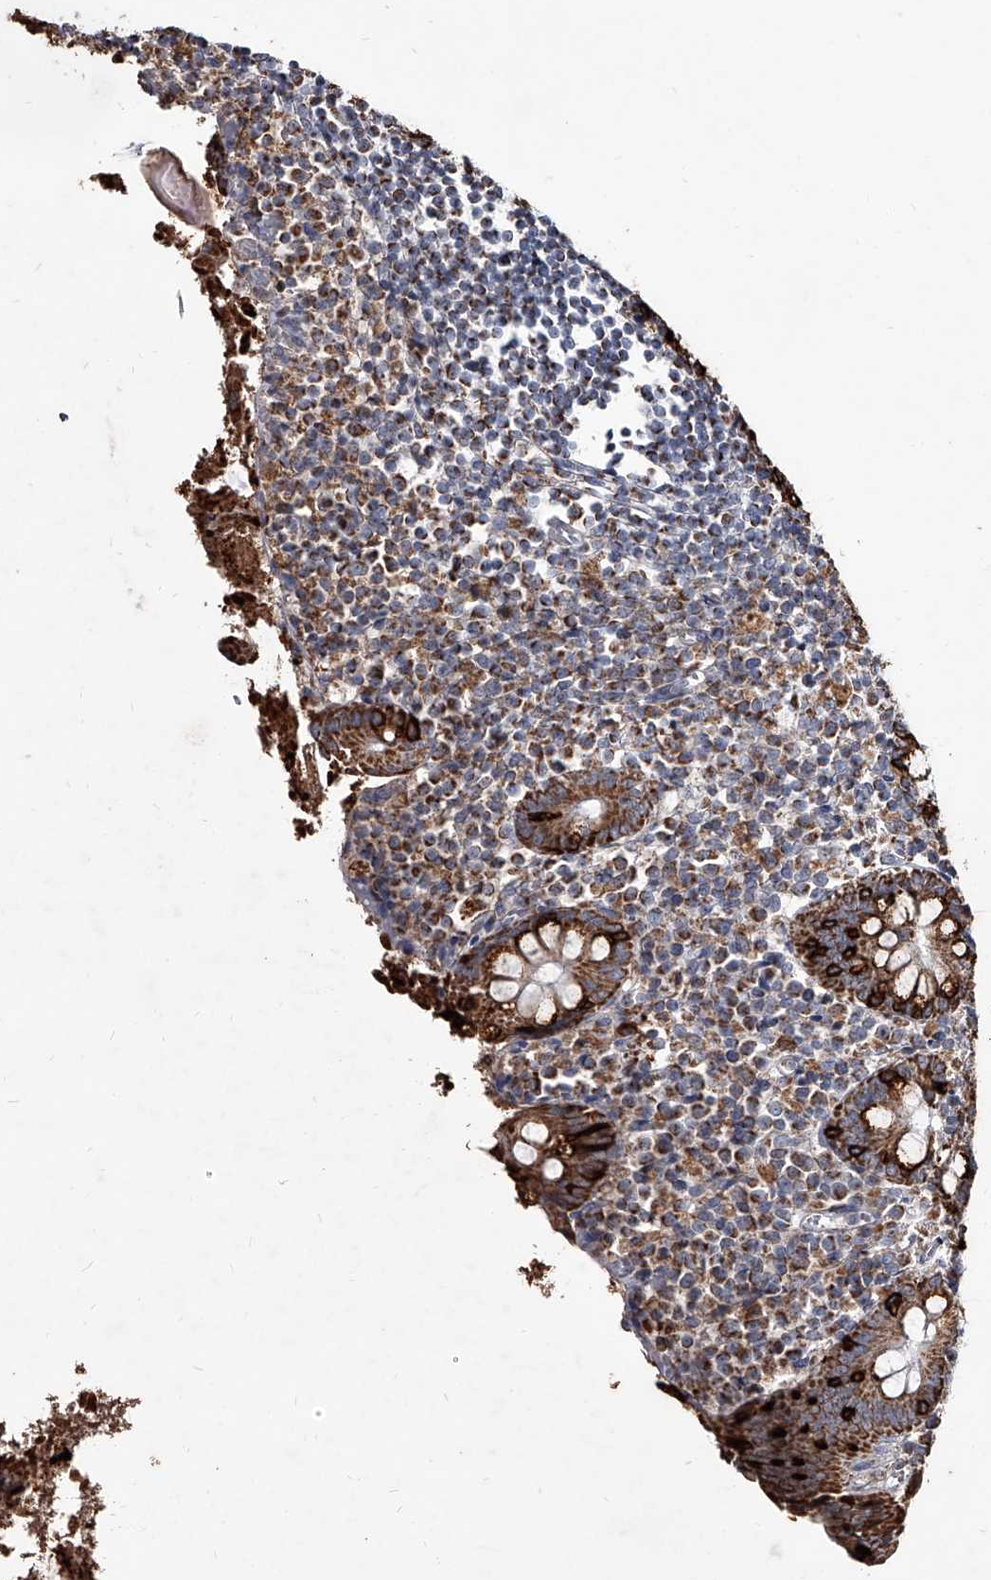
{"staining": {"intensity": "strong", "quantity": ">75%", "location": "cytoplasmic/membranous"}, "tissue": "appendix", "cell_type": "Glandular cells", "image_type": "normal", "snomed": [{"axis": "morphology", "description": "Normal tissue, NOS"}, {"axis": "topography", "description": "Appendix"}], "caption": "This image reveals immunohistochemistry staining of benign human appendix, with high strong cytoplasmic/membranous positivity in approximately >75% of glandular cells.", "gene": "GPR183", "patient": {"sex": "female", "age": 17}}